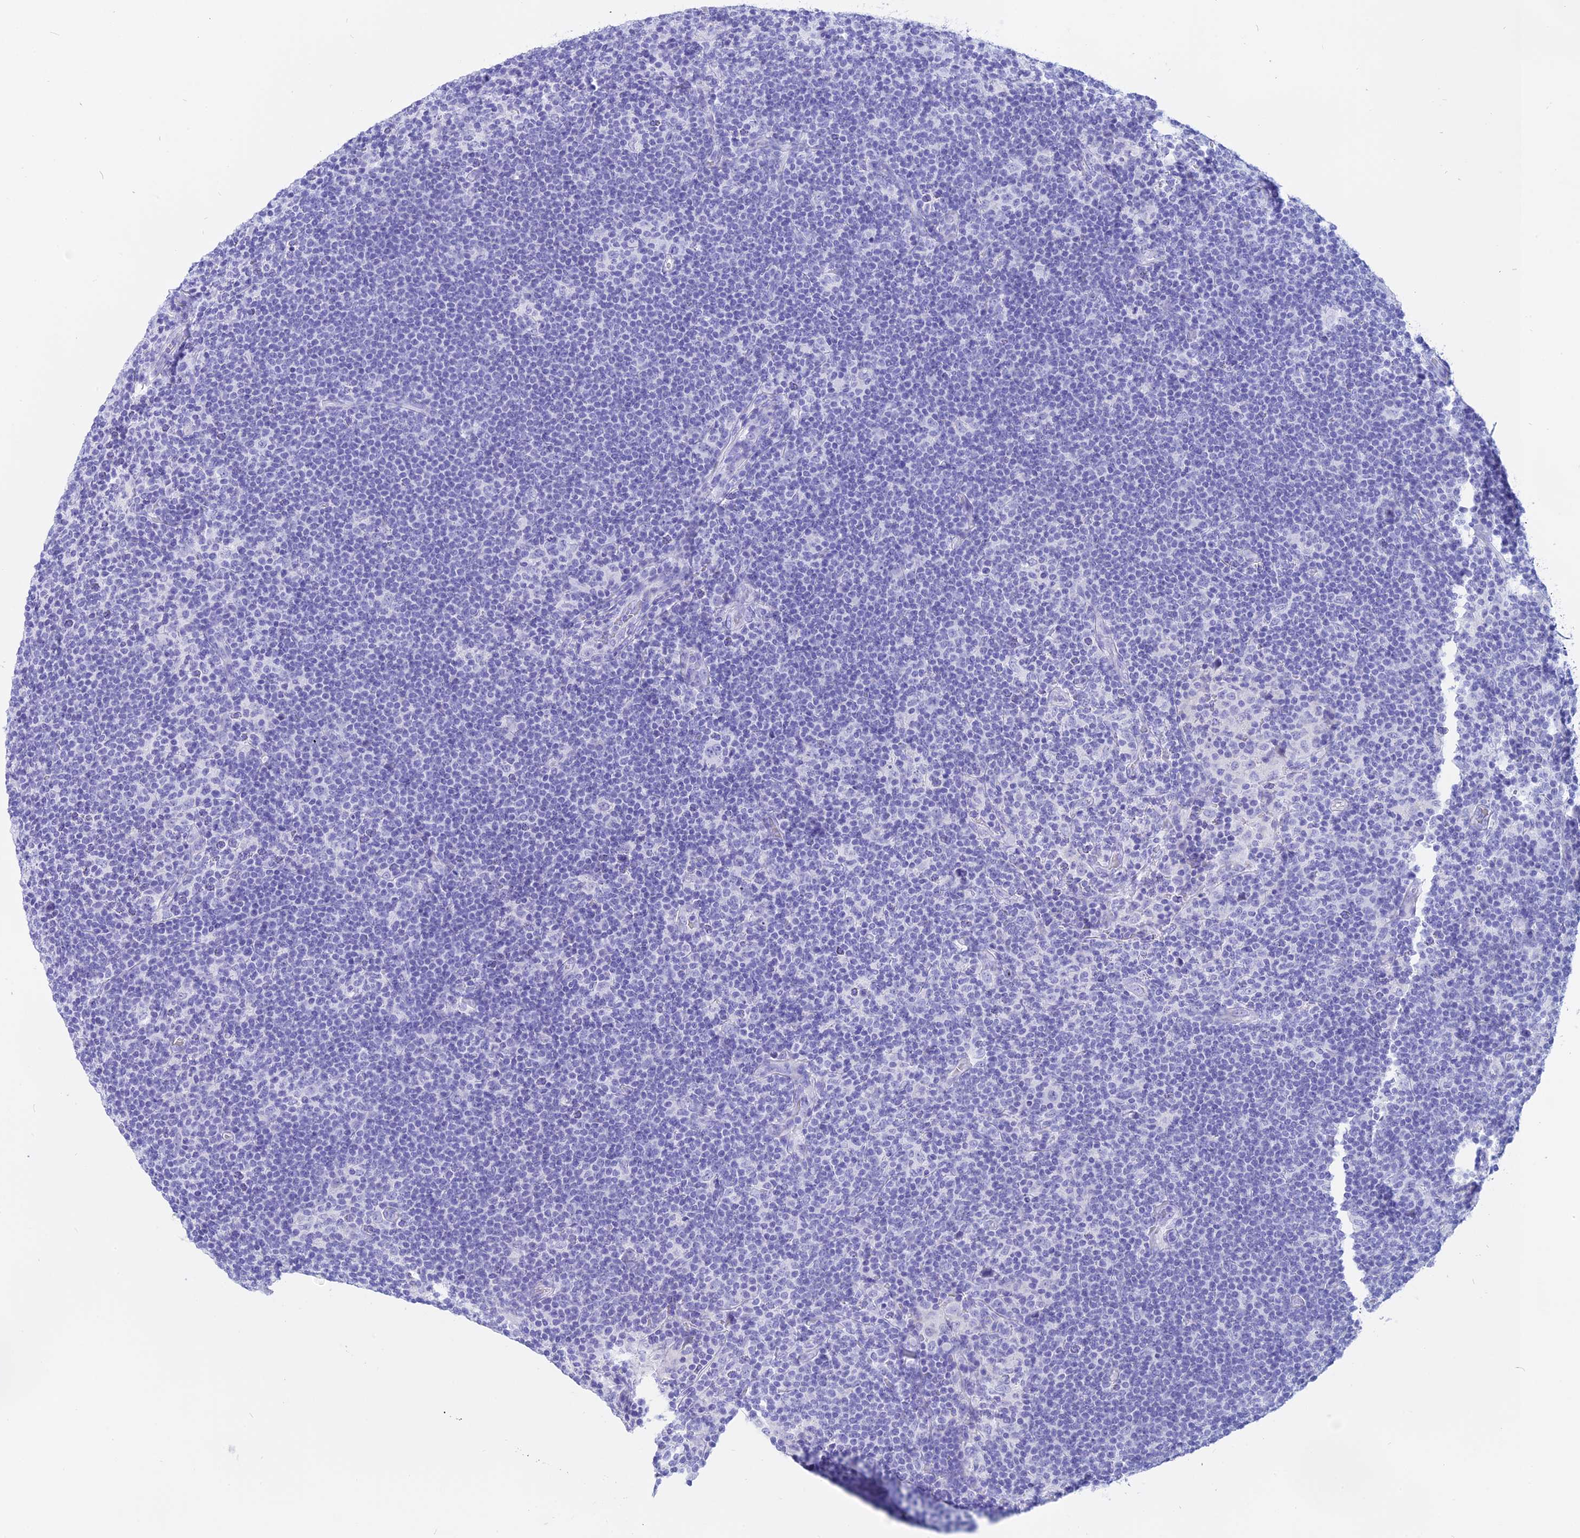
{"staining": {"intensity": "negative", "quantity": "none", "location": "none"}, "tissue": "lymphoma", "cell_type": "Tumor cells", "image_type": "cancer", "snomed": [{"axis": "morphology", "description": "Hodgkin's disease, NOS"}, {"axis": "topography", "description": "Lymph node"}], "caption": "Histopathology image shows no significant protein staining in tumor cells of lymphoma.", "gene": "ISCA1", "patient": {"sex": "female", "age": 57}}